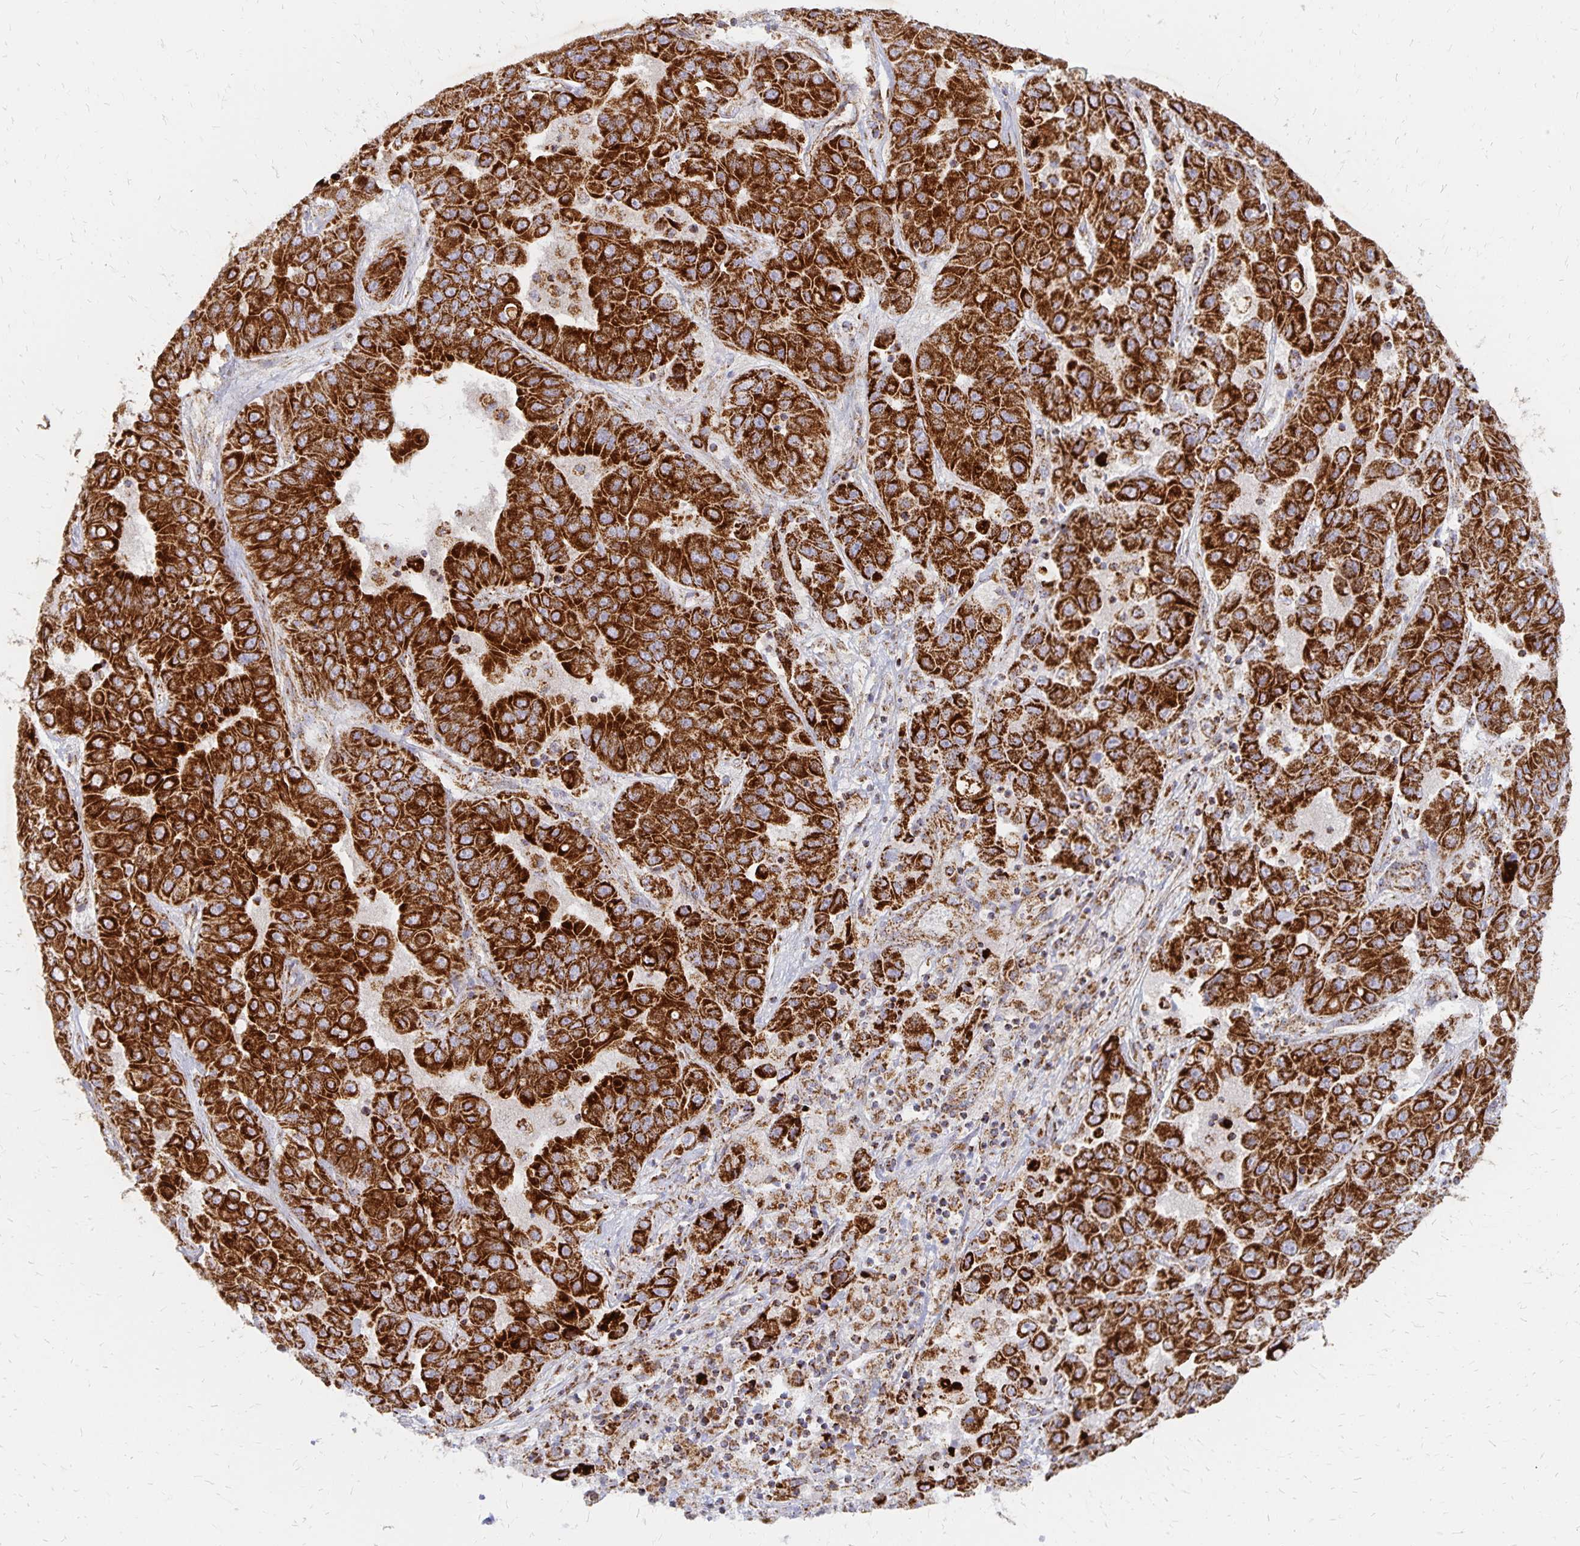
{"staining": {"intensity": "strong", "quantity": ">75%", "location": "cytoplasmic/membranous"}, "tissue": "liver cancer", "cell_type": "Tumor cells", "image_type": "cancer", "snomed": [{"axis": "morphology", "description": "Cholangiocarcinoma"}, {"axis": "topography", "description": "Liver"}], "caption": "This is an image of immunohistochemistry staining of cholangiocarcinoma (liver), which shows strong staining in the cytoplasmic/membranous of tumor cells.", "gene": "STOML2", "patient": {"sex": "female", "age": 52}}